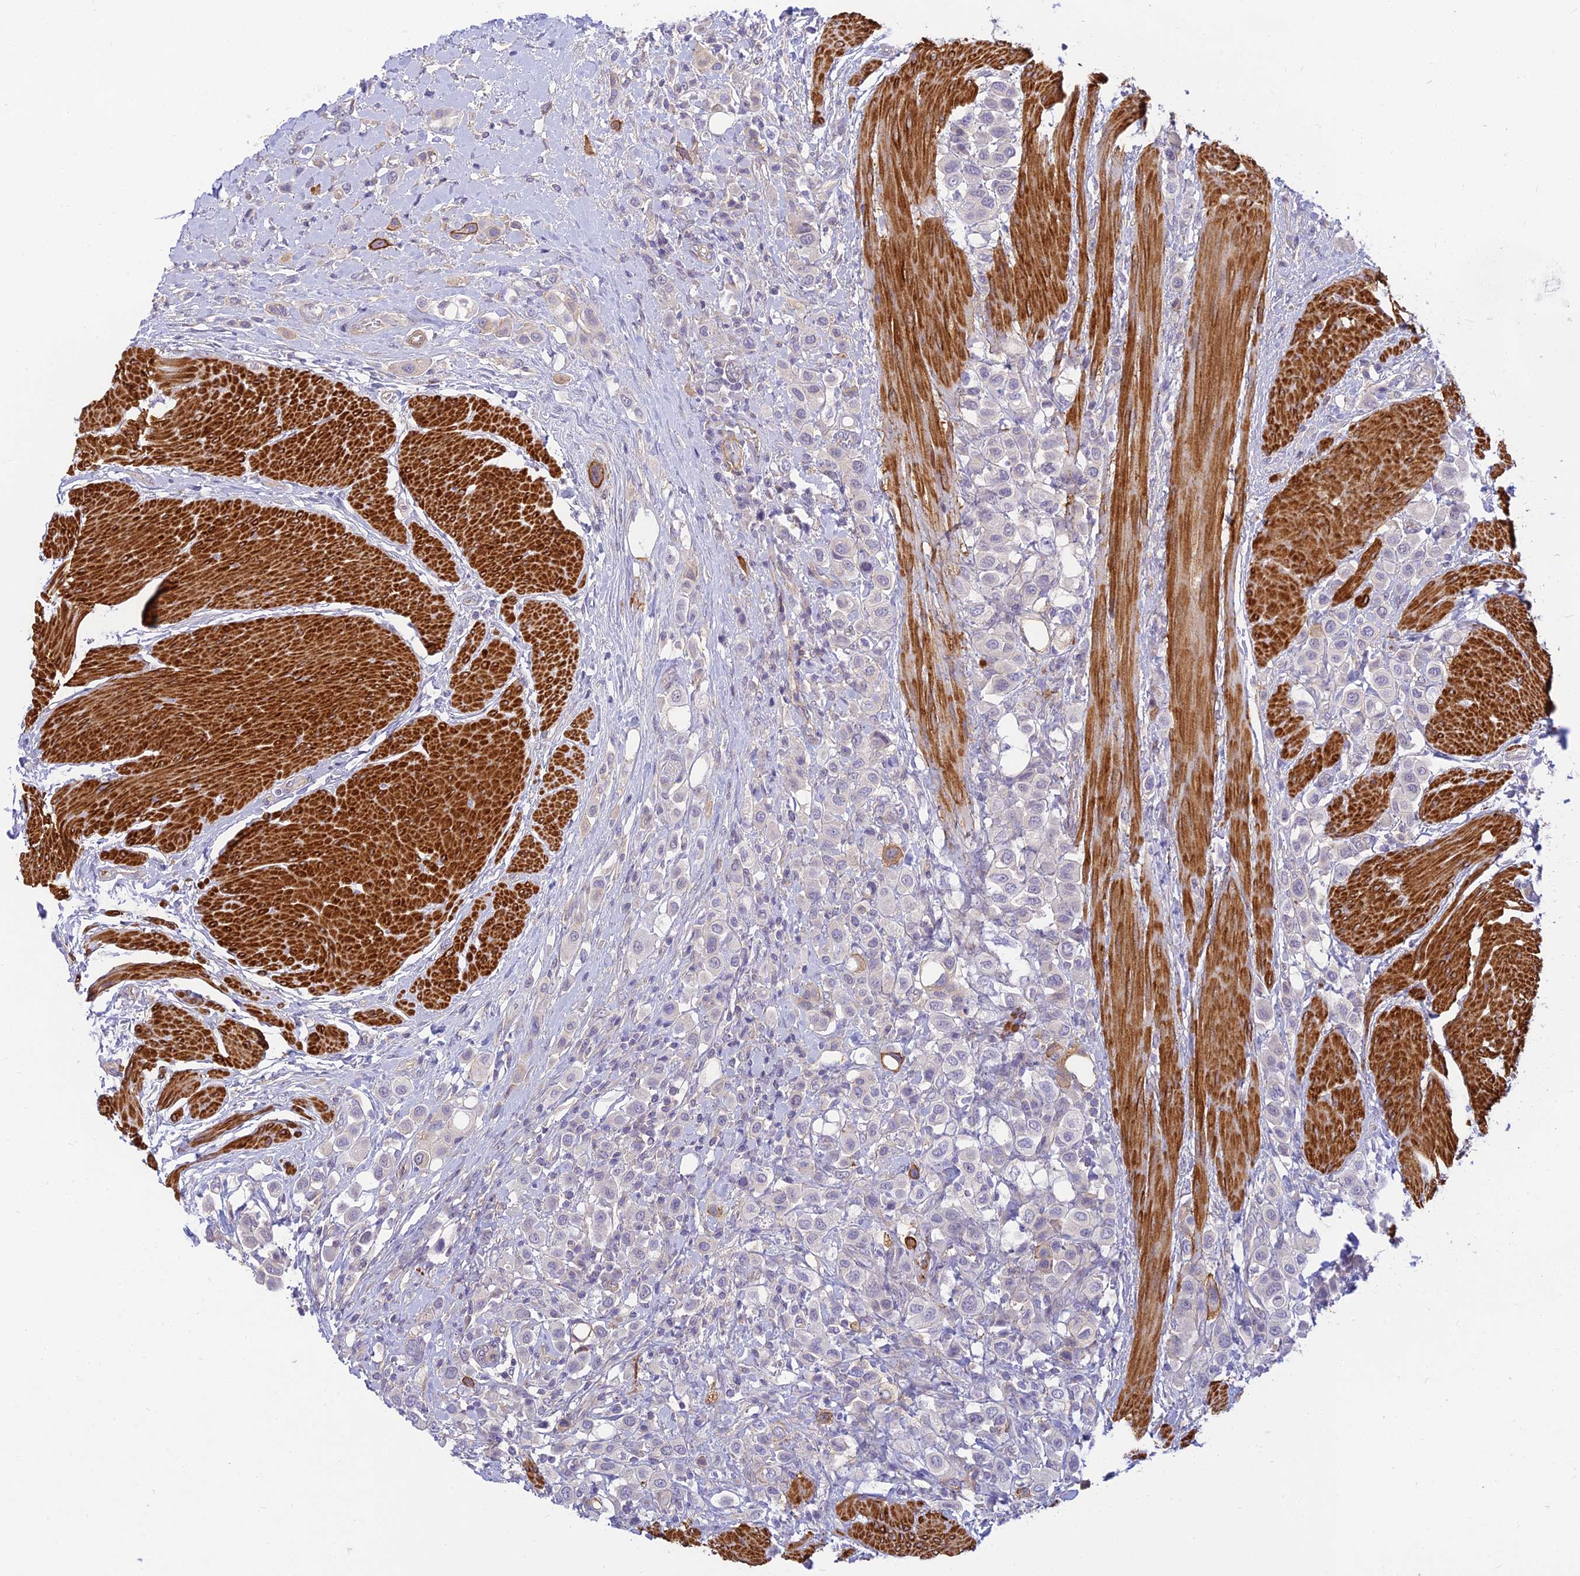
{"staining": {"intensity": "negative", "quantity": "none", "location": "none"}, "tissue": "urothelial cancer", "cell_type": "Tumor cells", "image_type": "cancer", "snomed": [{"axis": "morphology", "description": "Urothelial carcinoma, High grade"}, {"axis": "topography", "description": "Urinary bladder"}], "caption": "A photomicrograph of human urothelial cancer is negative for staining in tumor cells.", "gene": "FBXW4", "patient": {"sex": "male", "age": 50}}